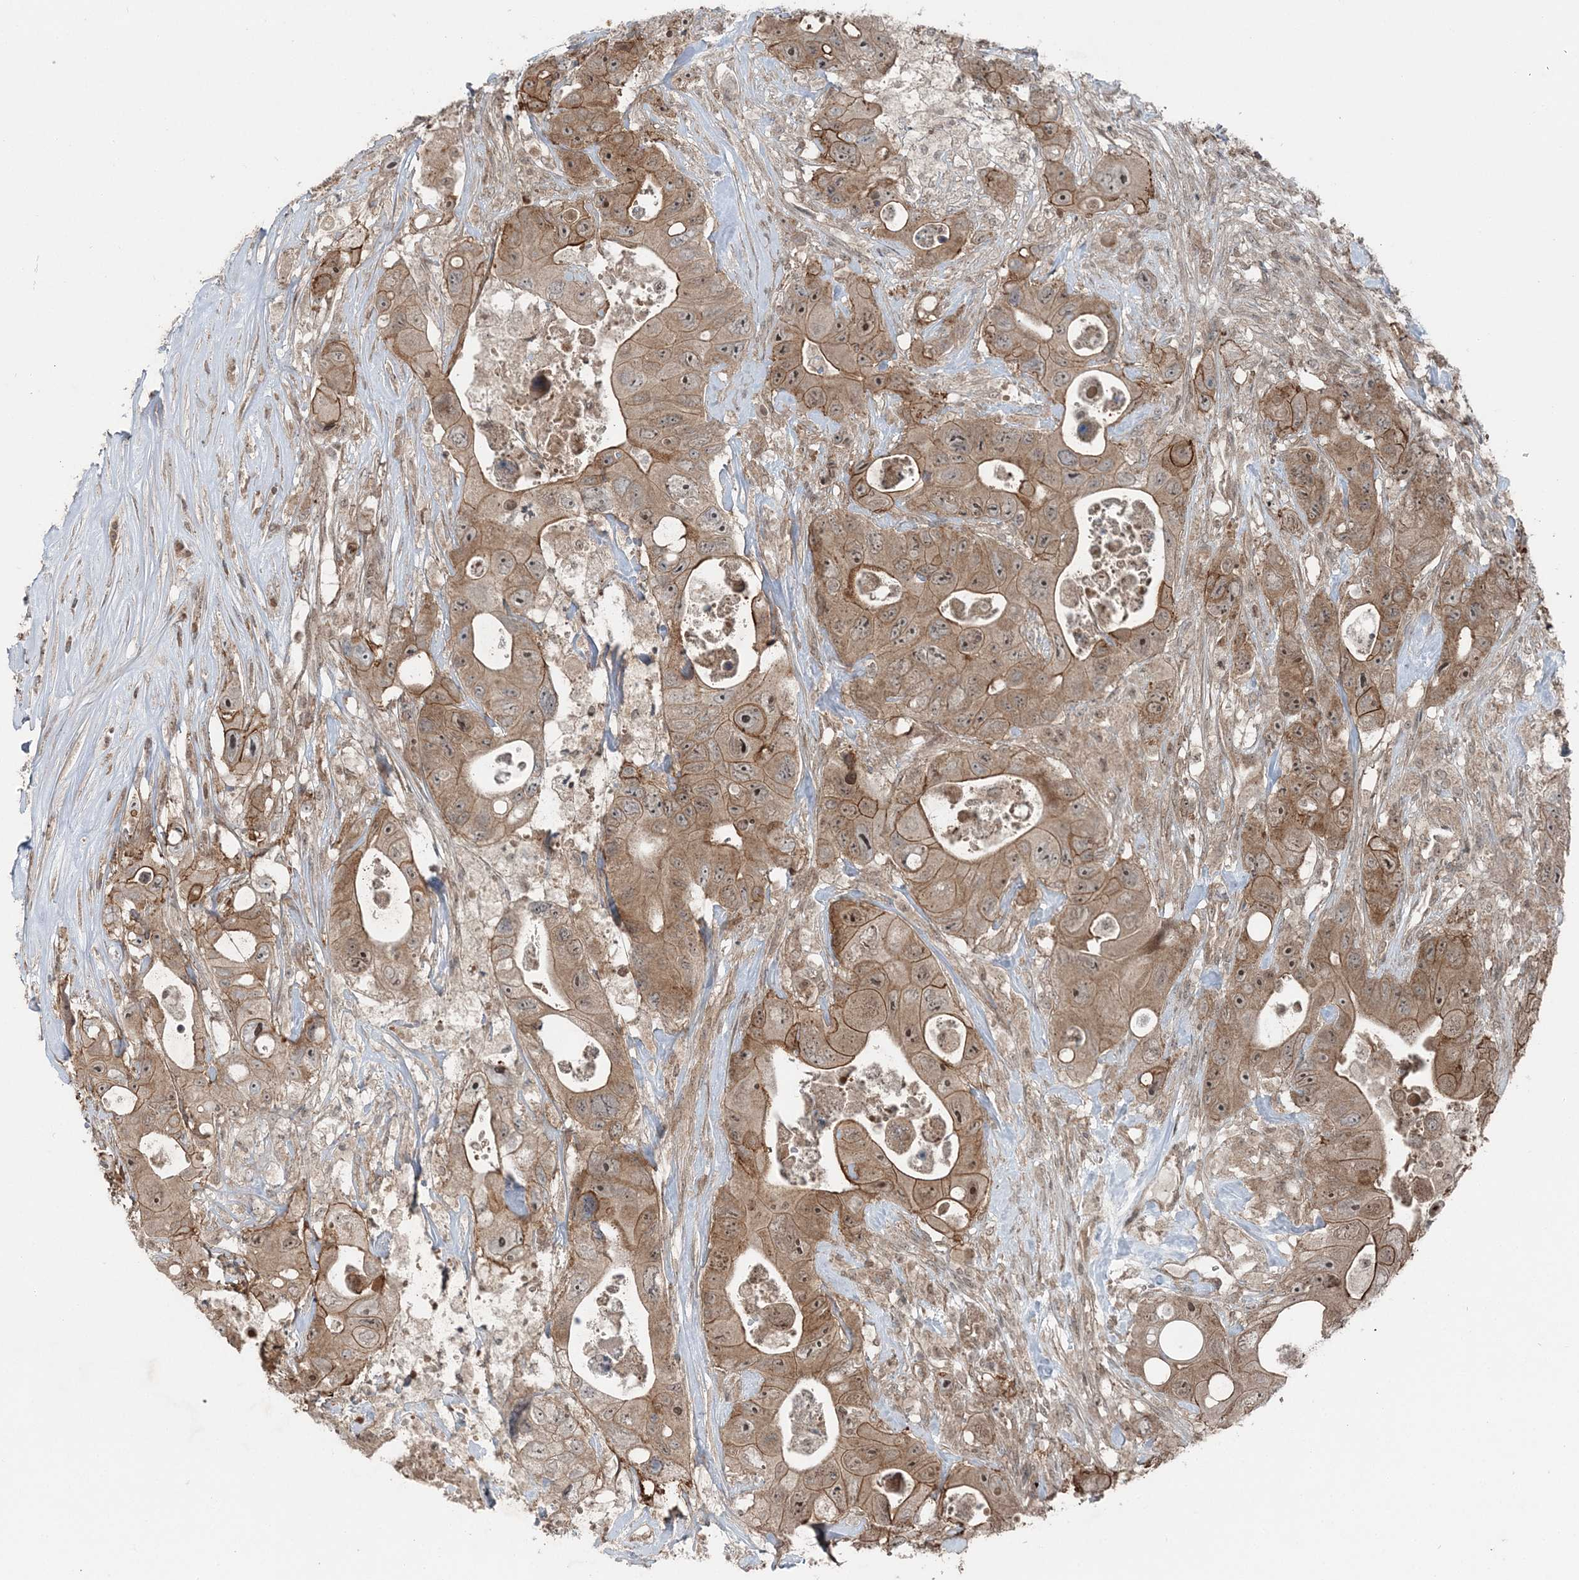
{"staining": {"intensity": "moderate", "quantity": ">75%", "location": "cytoplasmic/membranous,nuclear"}, "tissue": "colorectal cancer", "cell_type": "Tumor cells", "image_type": "cancer", "snomed": [{"axis": "morphology", "description": "Adenocarcinoma, NOS"}, {"axis": "topography", "description": "Colon"}], "caption": "The micrograph displays a brown stain indicating the presence of a protein in the cytoplasmic/membranous and nuclear of tumor cells in colorectal adenocarcinoma.", "gene": "FBXL17", "patient": {"sex": "female", "age": 46}}